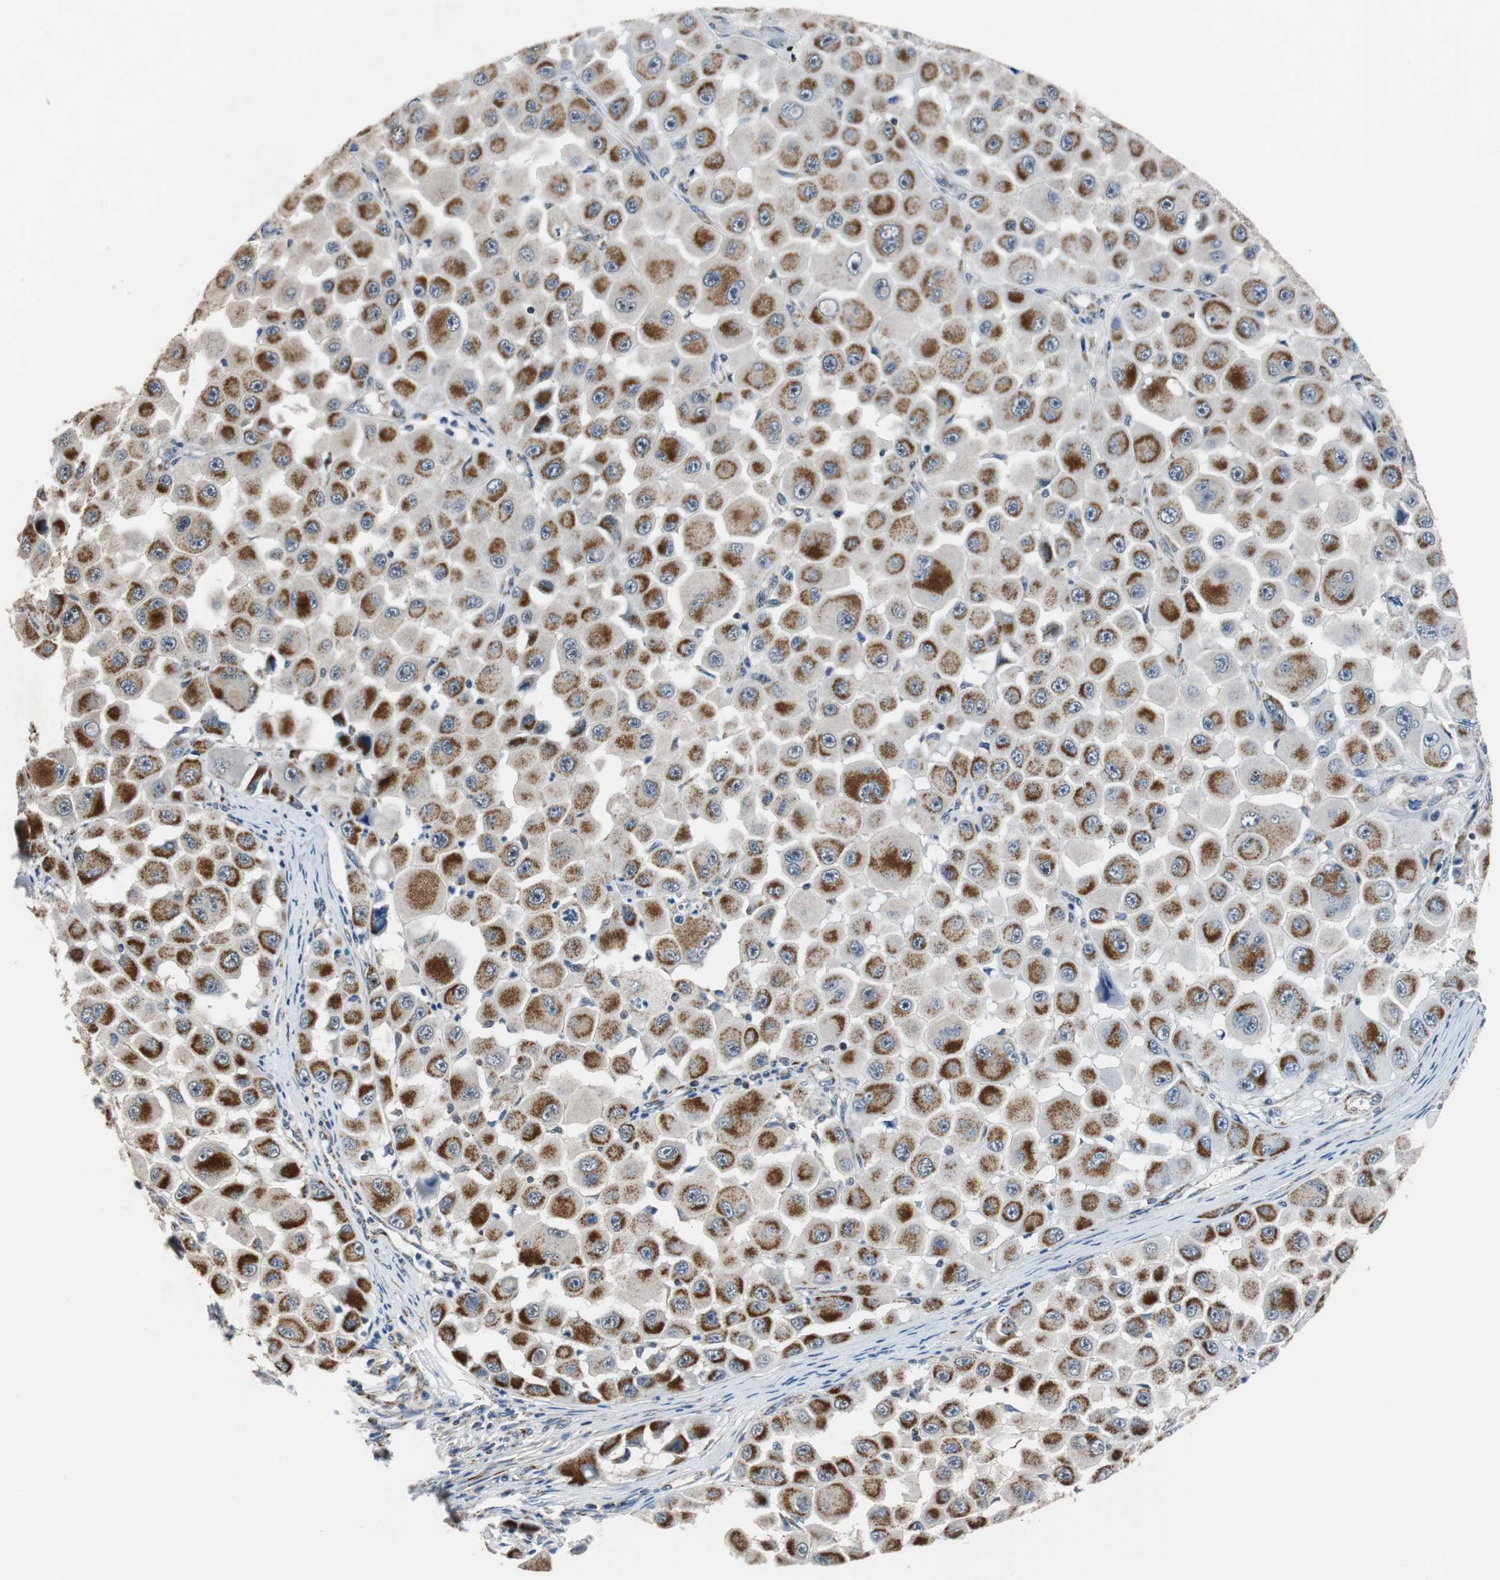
{"staining": {"intensity": "strong", "quantity": ">75%", "location": "cytoplasmic/membranous"}, "tissue": "melanoma", "cell_type": "Tumor cells", "image_type": "cancer", "snomed": [{"axis": "morphology", "description": "Malignant melanoma, NOS"}, {"axis": "topography", "description": "Skin"}], "caption": "Immunohistochemical staining of melanoma shows high levels of strong cytoplasmic/membranous expression in about >75% of tumor cells.", "gene": "PITRM1", "patient": {"sex": "female", "age": 81}}